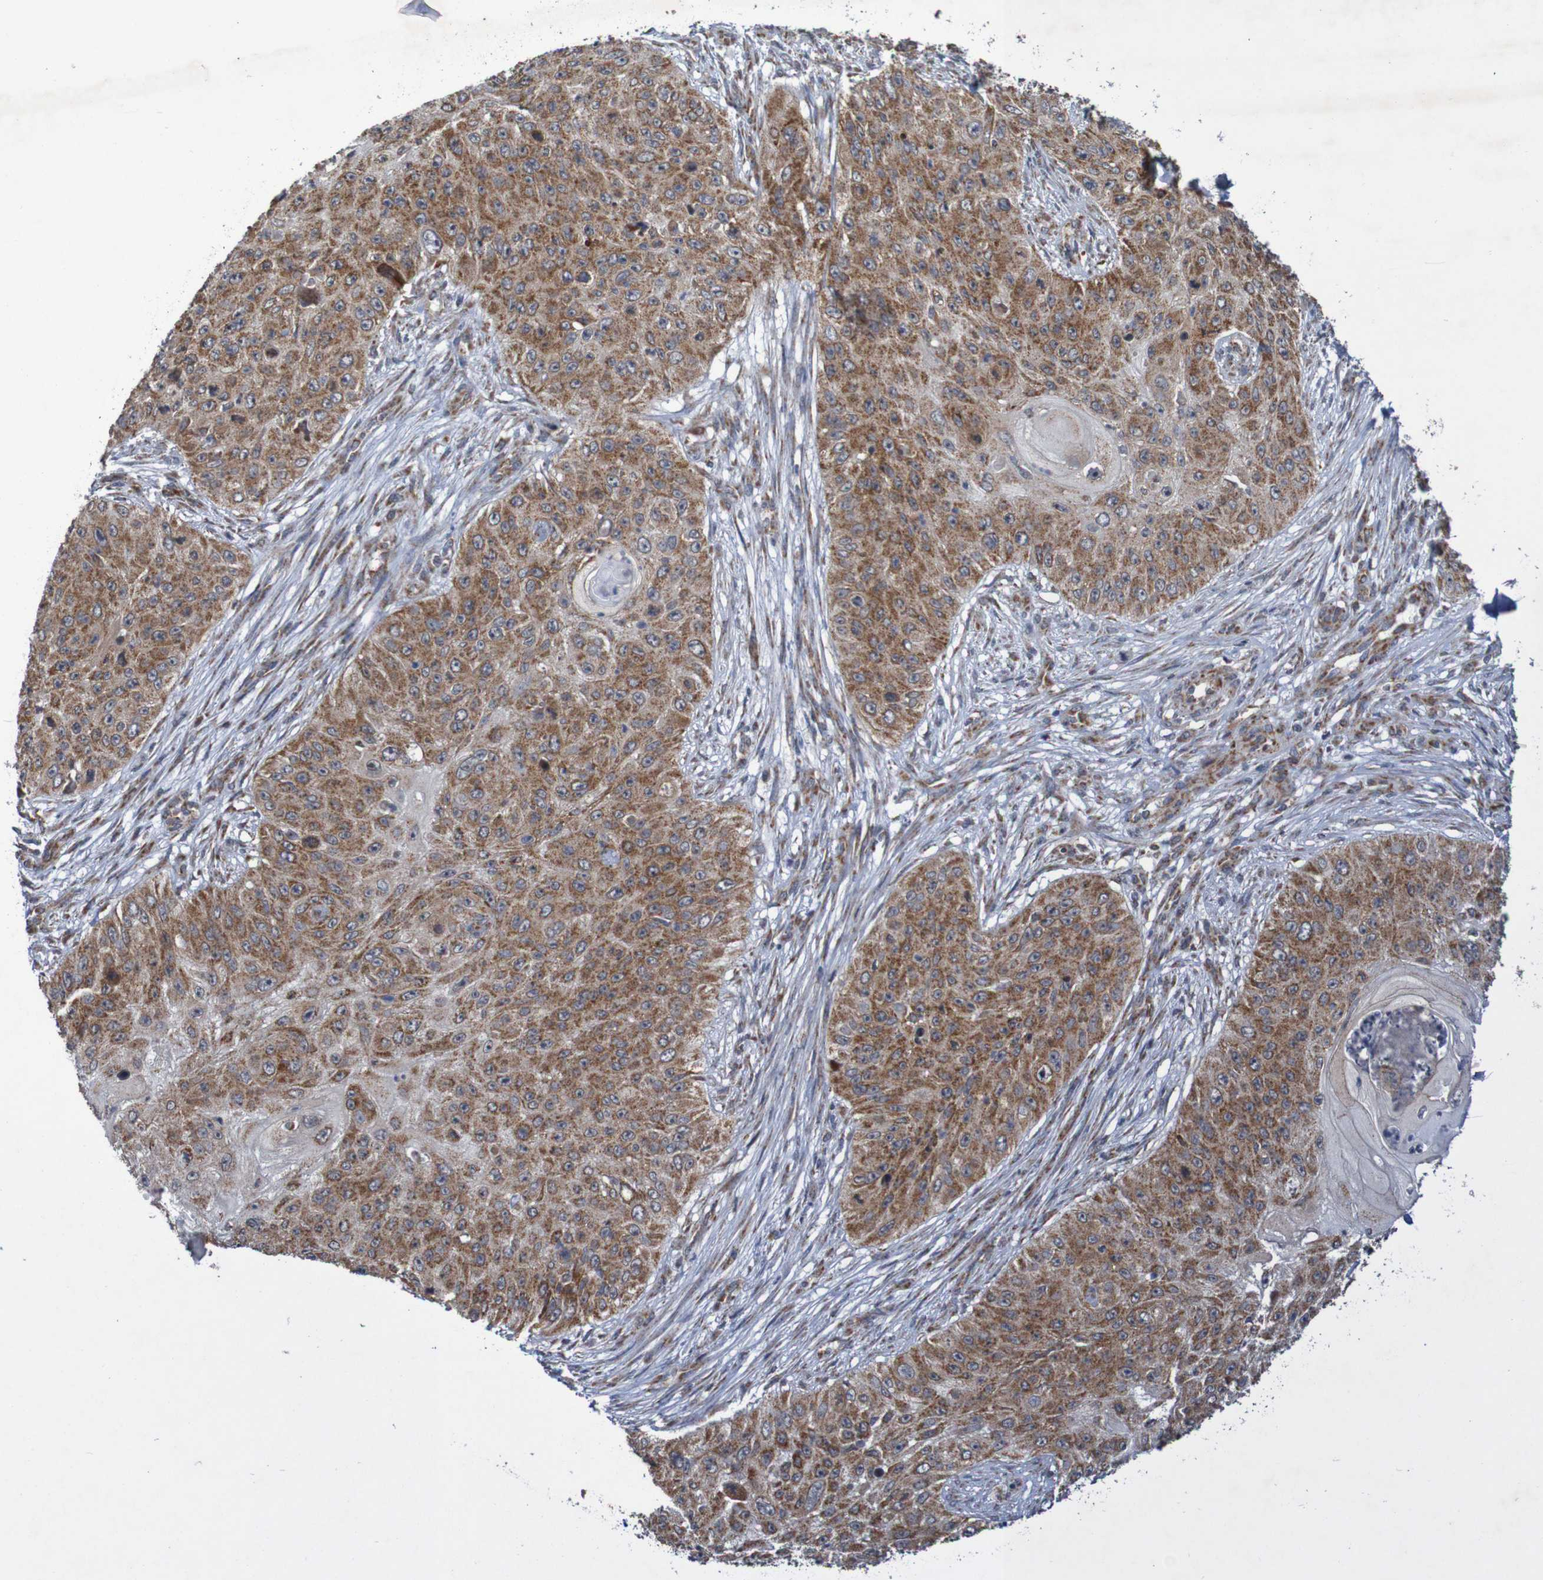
{"staining": {"intensity": "moderate", "quantity": ">75%", "location": "cytoplasmic/membranous"}, "tissue": "skin cancer", "cell_type": "Tumor cells", "image_type": "cancer", "snomed": [{"axis": "morphology", "description": "Squamous cell carcinoma, NOS"}, {"axis": "topography", "description": "Skin"}], "caption": "Protein expression analysis of skin cancer (squamous cell carcinoma) demonstrates moderate cytoplasmic/membranous staining in about >75% of tumor cells.", "gene": "DVL1", "patient": {"sex": "female", "age": 80}}